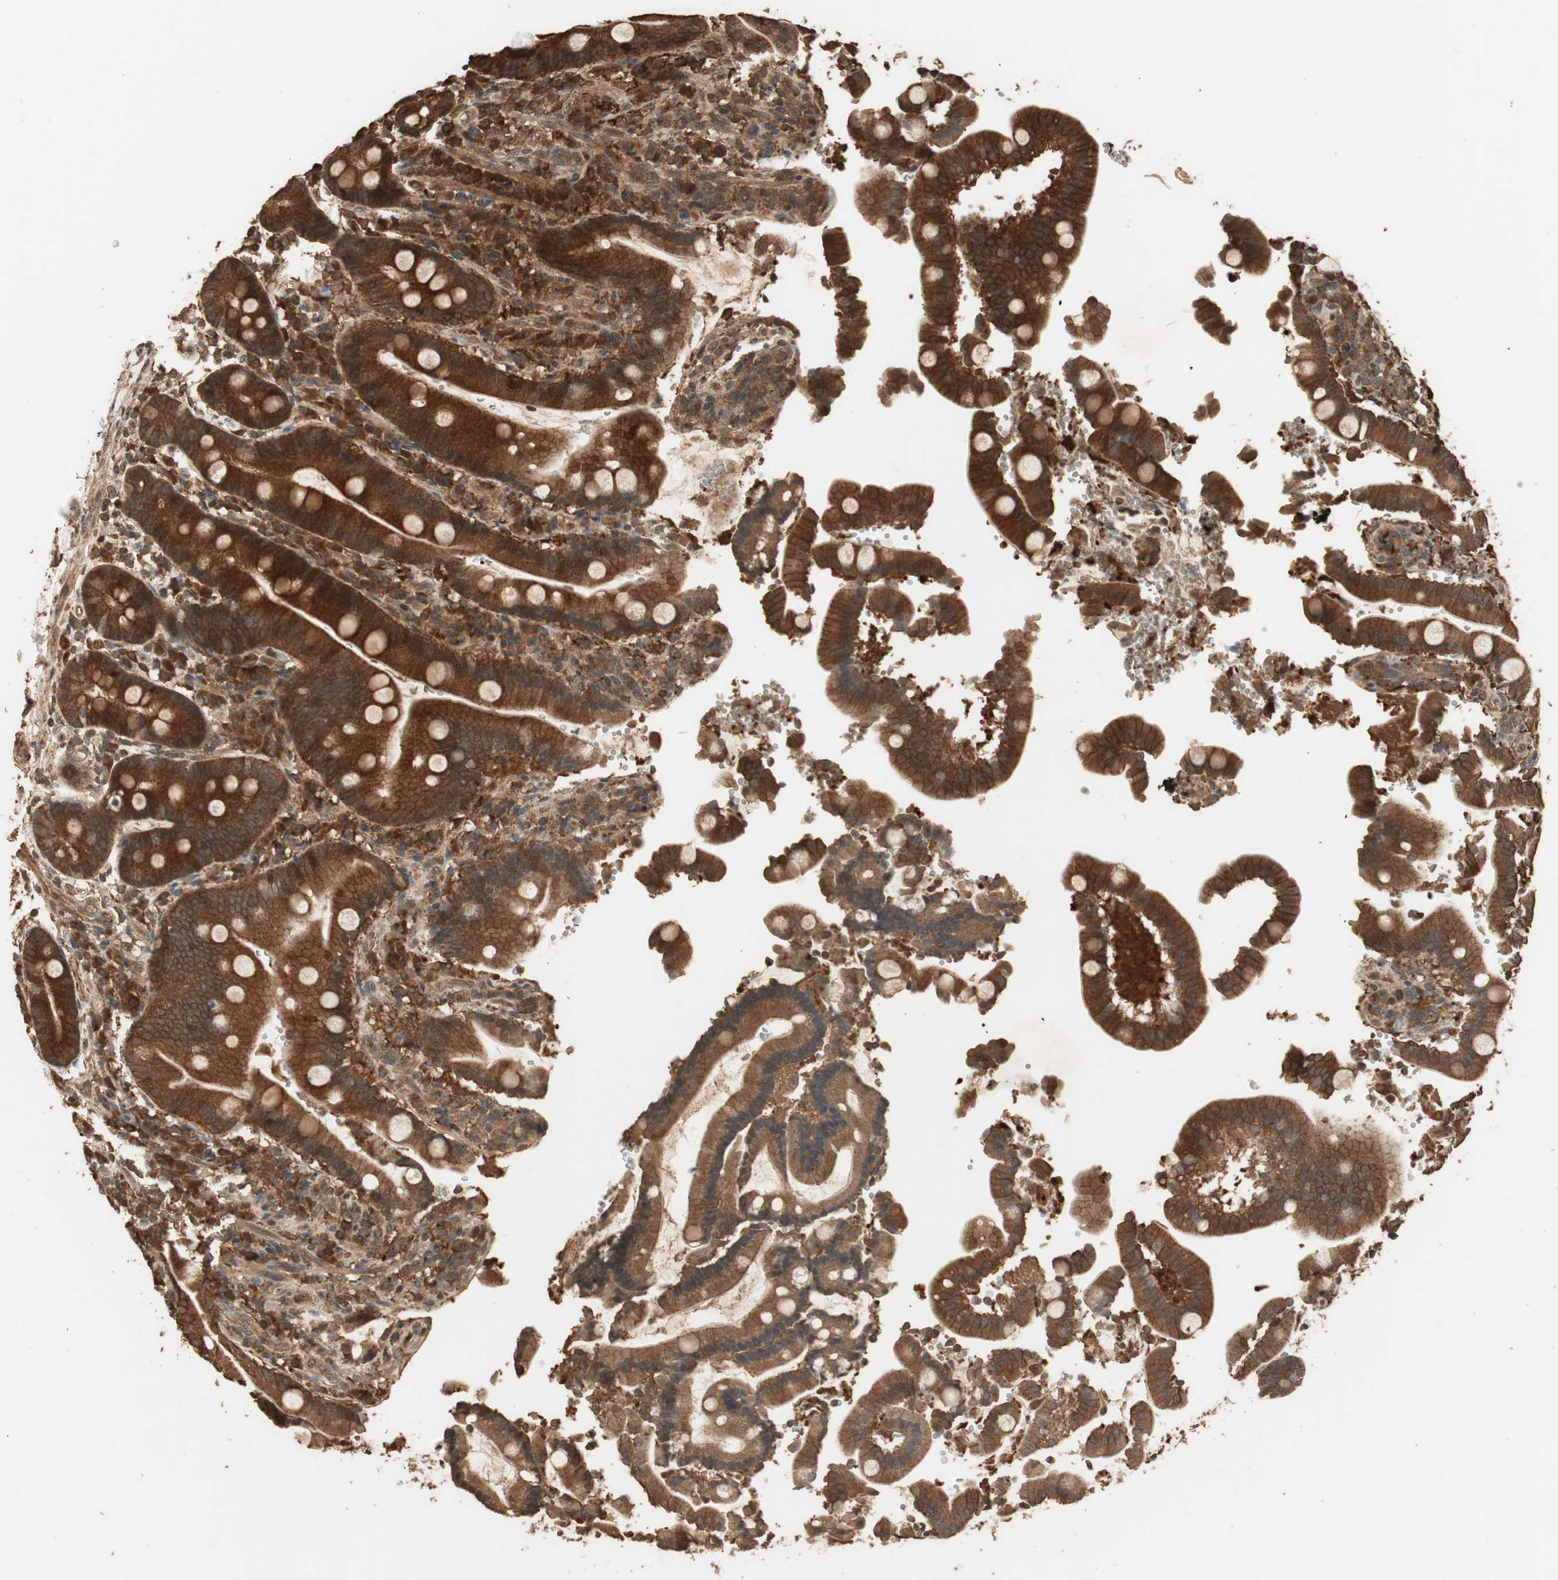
{"staining": {"intensity": "strong", "quantity": ">75%", "location": "cytoplasmic/membranous"}, "tissue": "duodenum", "cell_type": "Glandular cells", "image_type": "normal", "snomed": [{"axis": "morphology", "description": "Normal tissue, NOS"}, {"axis": "topography", "description": "Small intestine, NOS"}], "caption": "A photomicrograph of human duodenum stained for a protein shows strong cytoplasmic/membranous brown staining in glandular cells.", "gene": "USP20", "patient": {"sex": "female", "age": 71}}